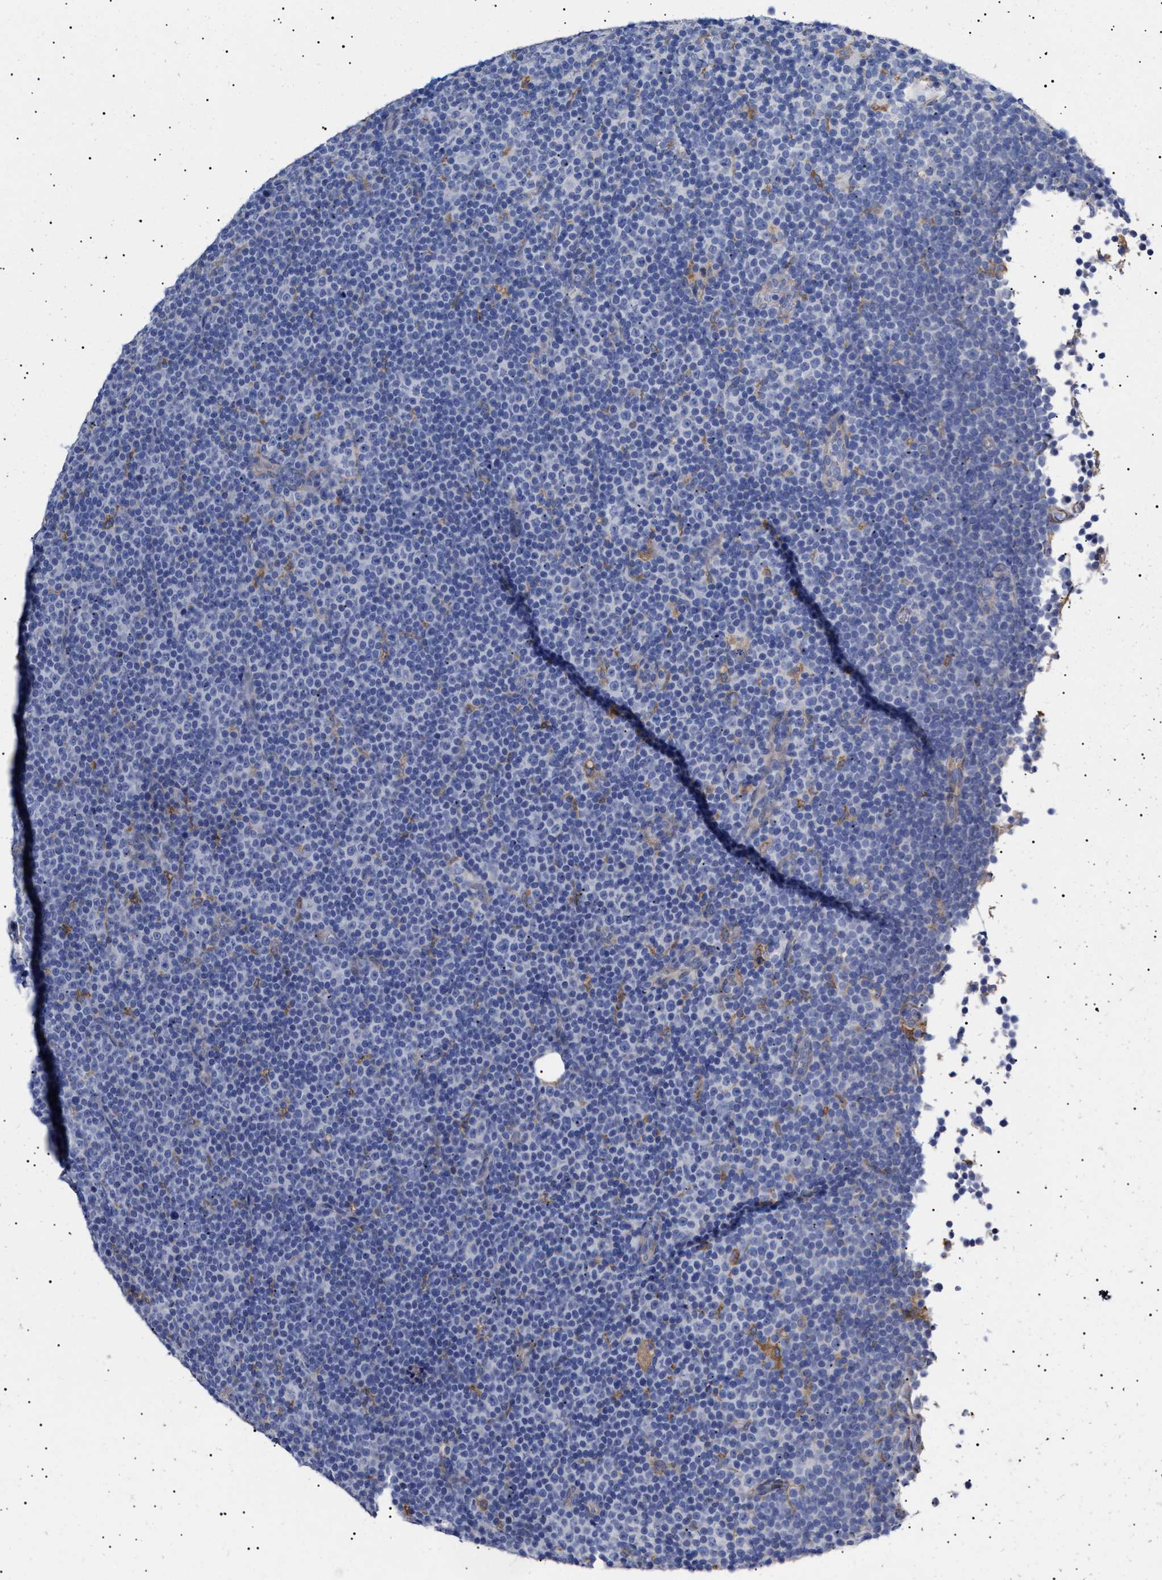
{"staining": {"intensity": "negative", "quantity": "none", "location": "none"}, "tissue": "lymphoma", "cell_type": "Tumor cells", "image_type": "cancer", "snomed": [{"axis": "morphology", "description": "Malignant lymphoma, non-Hodgkin's type, Low grade"}, {"axis": "topography", "description": "Lymph node"}], "caption": "This micrograph is of malignant lymphoma, non-Hodgkin's type (low-grade) stained with IHC to label a protein in brown with the nuclei are counter-stained blue. There is no staining in tumor cells.", "gene": "ERCC6L2", "patient": {"sex": "female", "age": 67}}